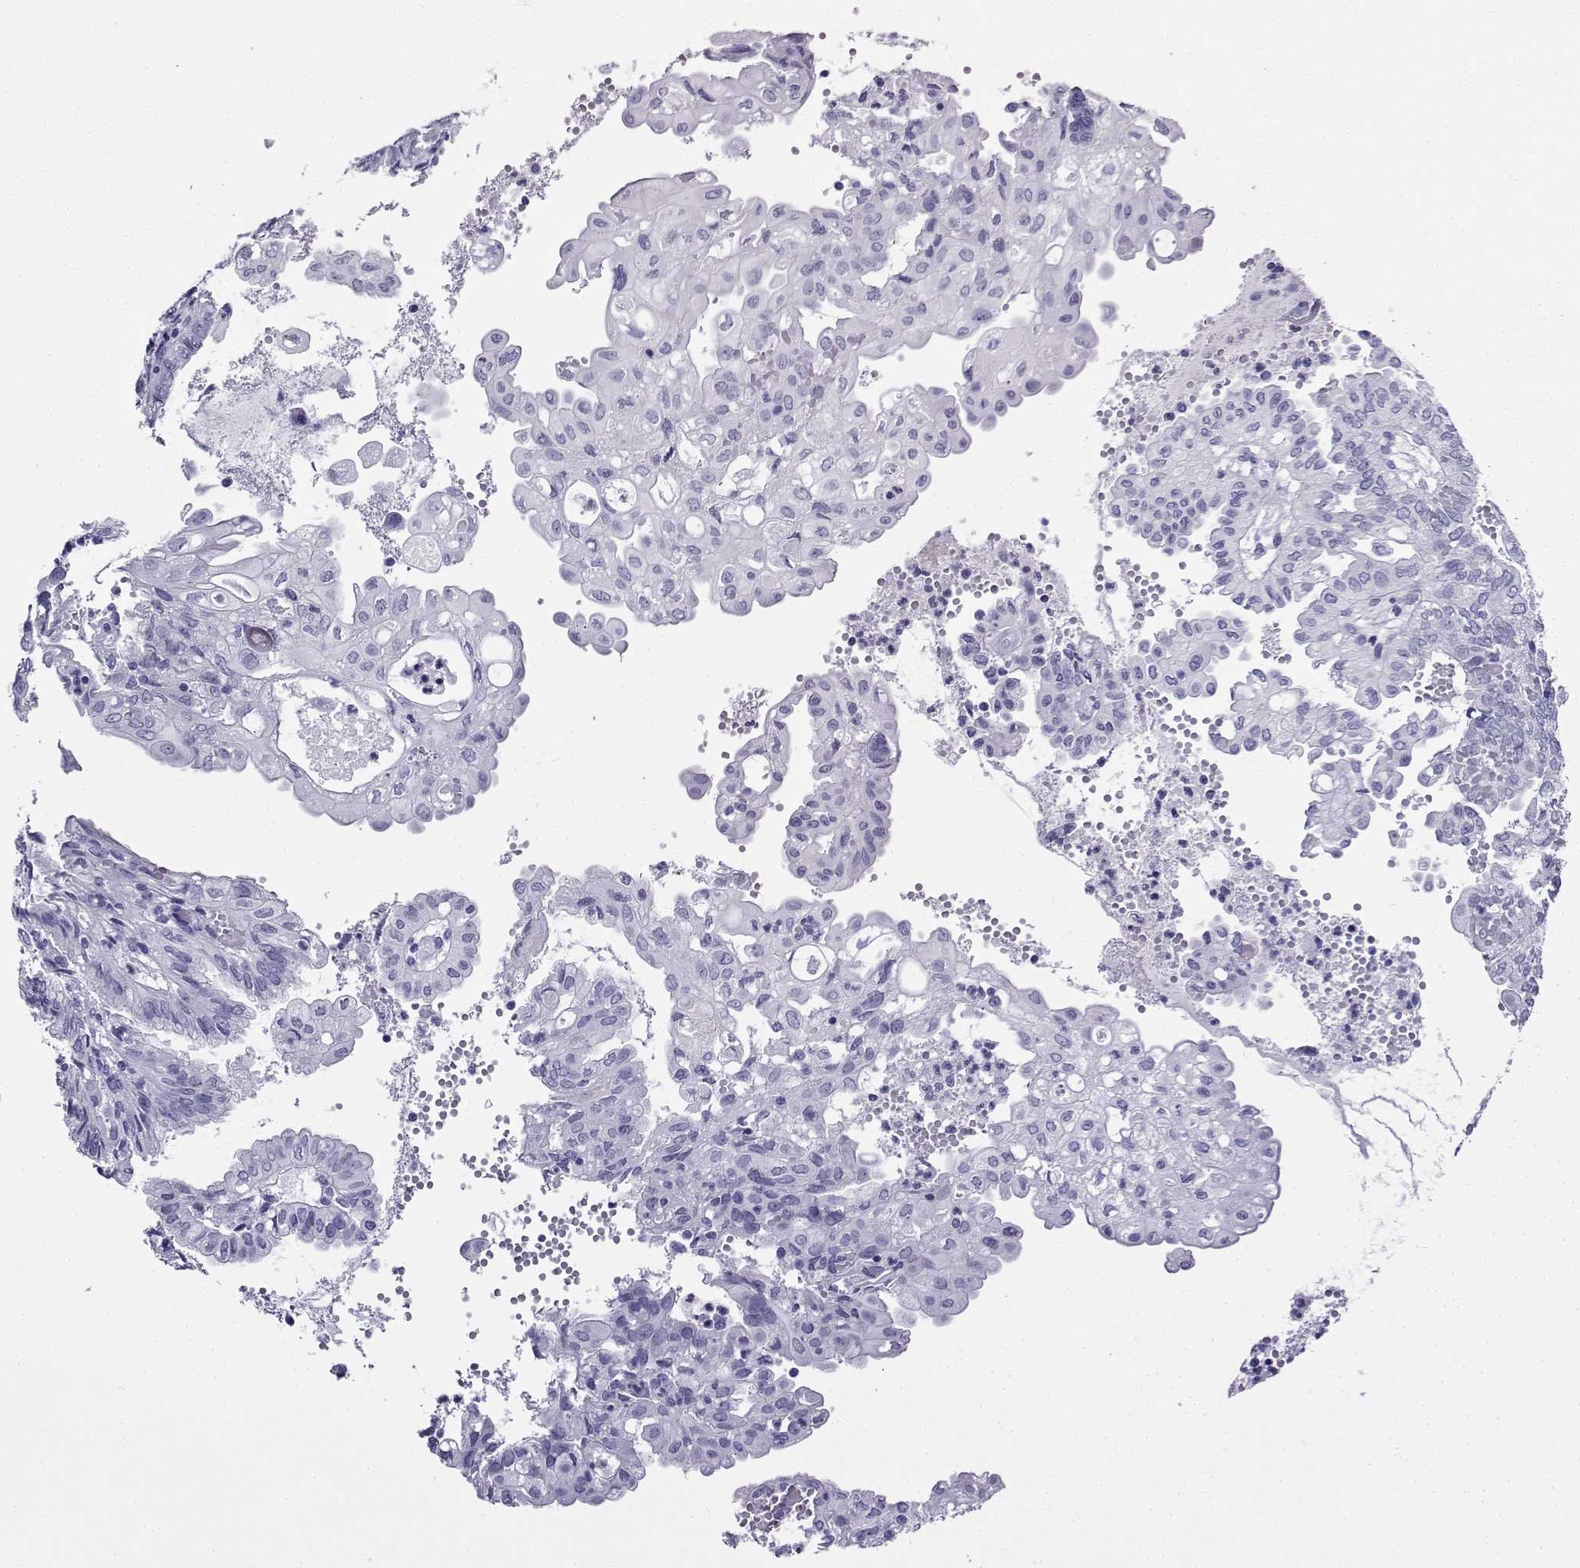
{"staining": {"intensity": "negative", "quantity": "none", "location": "none"}, "tissue": "endometrial cancer", "cell_type": "Tumor cells", "image_type": "cancer", "snomed": [{"axis": "morphology", "description": "Adenocarcinoma, NOS"}, {"axis": "topography", "description": "Endometrium"}], "caption": "Immunohistochemistry (IHC) photomicrograph of neoplastic tissue: endometrial adenocarcinoma stained with DAB demonstrates no significant protein positivity in tumor cells. The staining is performed using DAB (3,3'-diaminobenzidine) brown chromogen with nuclei counter-stained in using hematoxylin.", "gene": "CD109", "patient": {"sex": "female", "age": 68}}